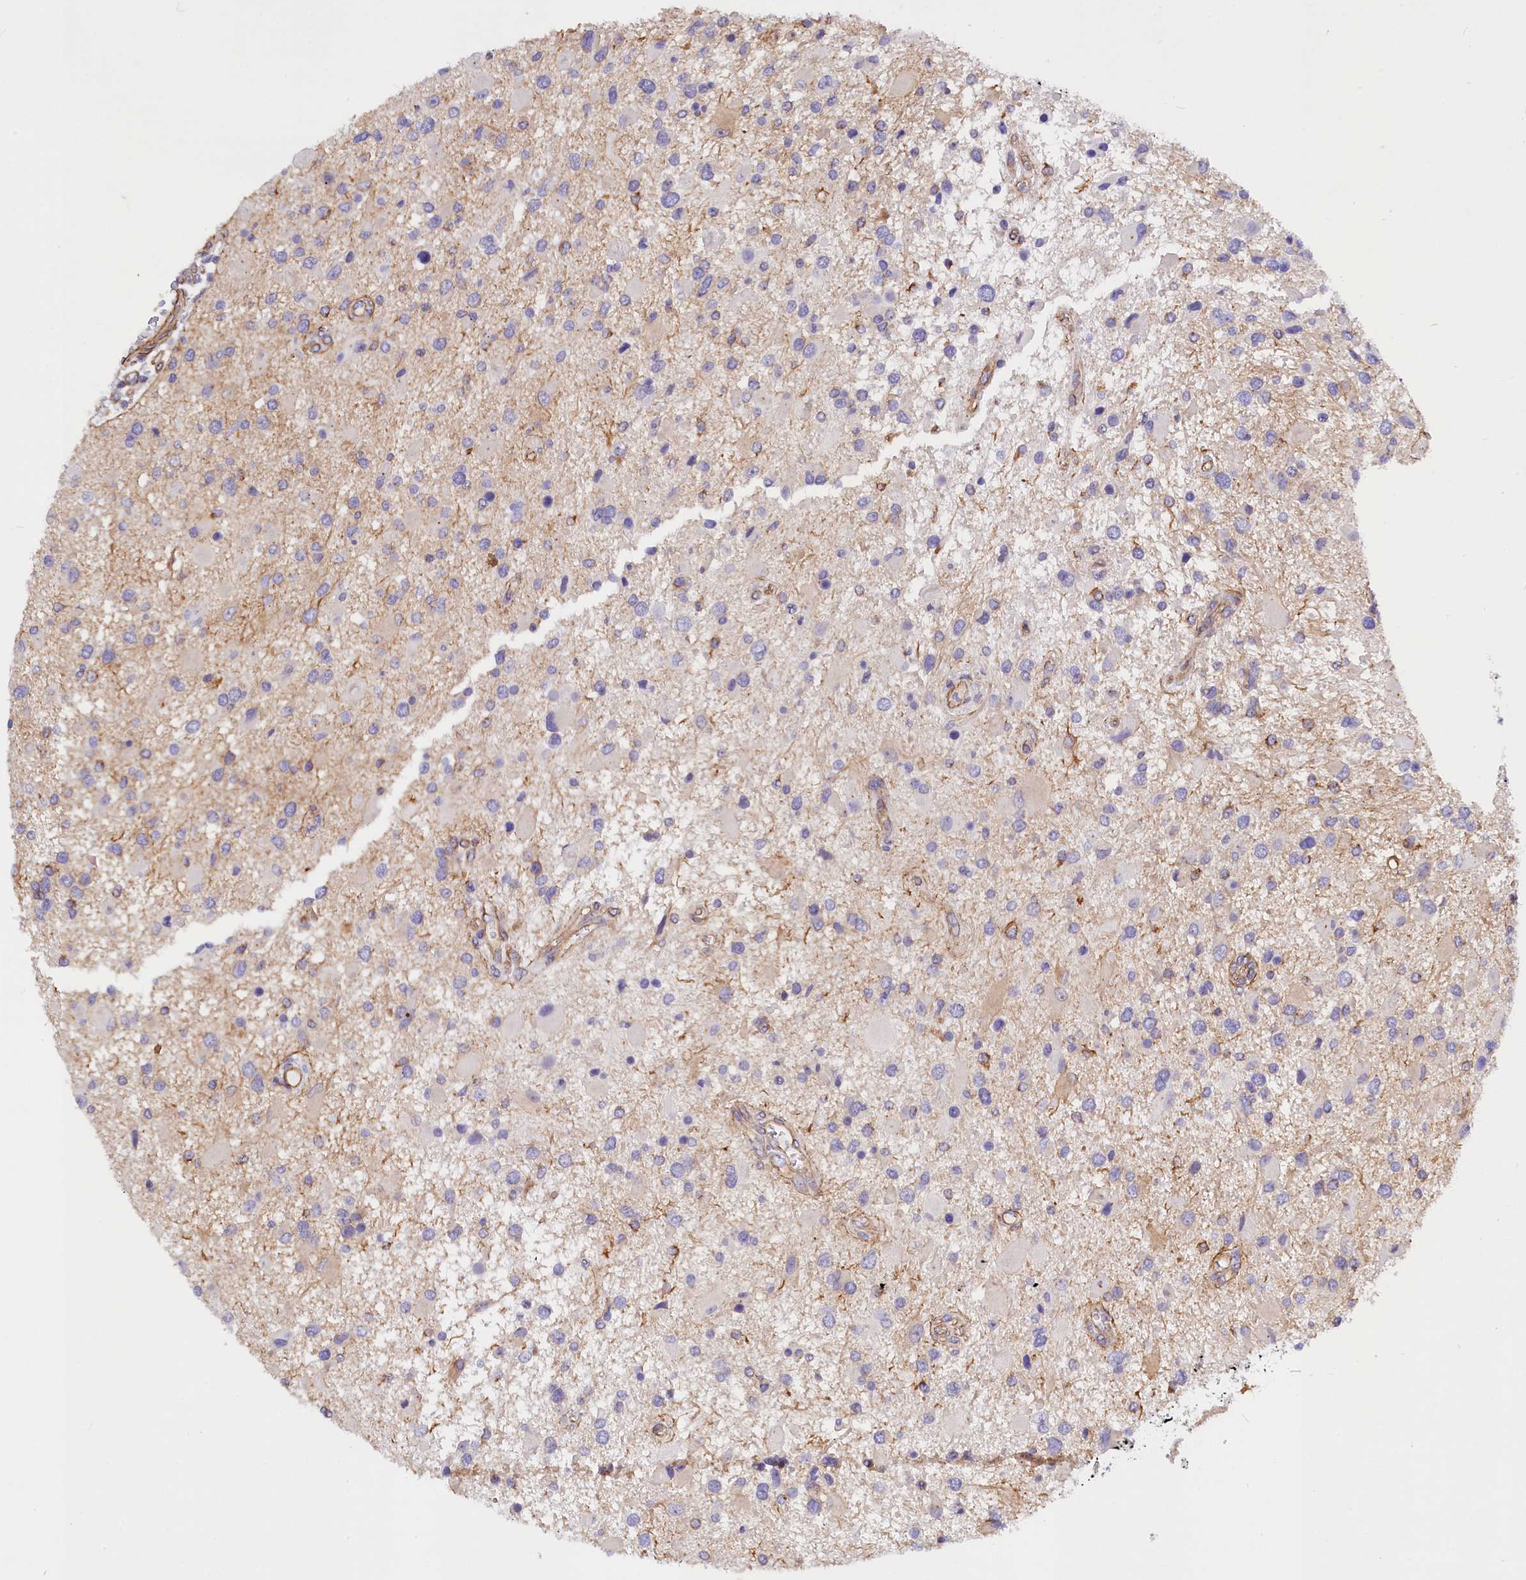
{"staining": {"intensity": "negative", "quantity": "none", "location": "none"}, "tissue": "glioma", "cell_type": "Tumor cells", "image_type": "cancer", "snomed": [{"axis": "morphology", "description": "Glioma, malignant, High grade"}, {"axis": "topography", "description": "Brain"}], "caption": "There is no significant expression in tumor cells of glioma. (DAB immunohistochemistry (IHC), high magnification).", "gene": "MED20", "patient": {"sex": "male", "age": 53}}